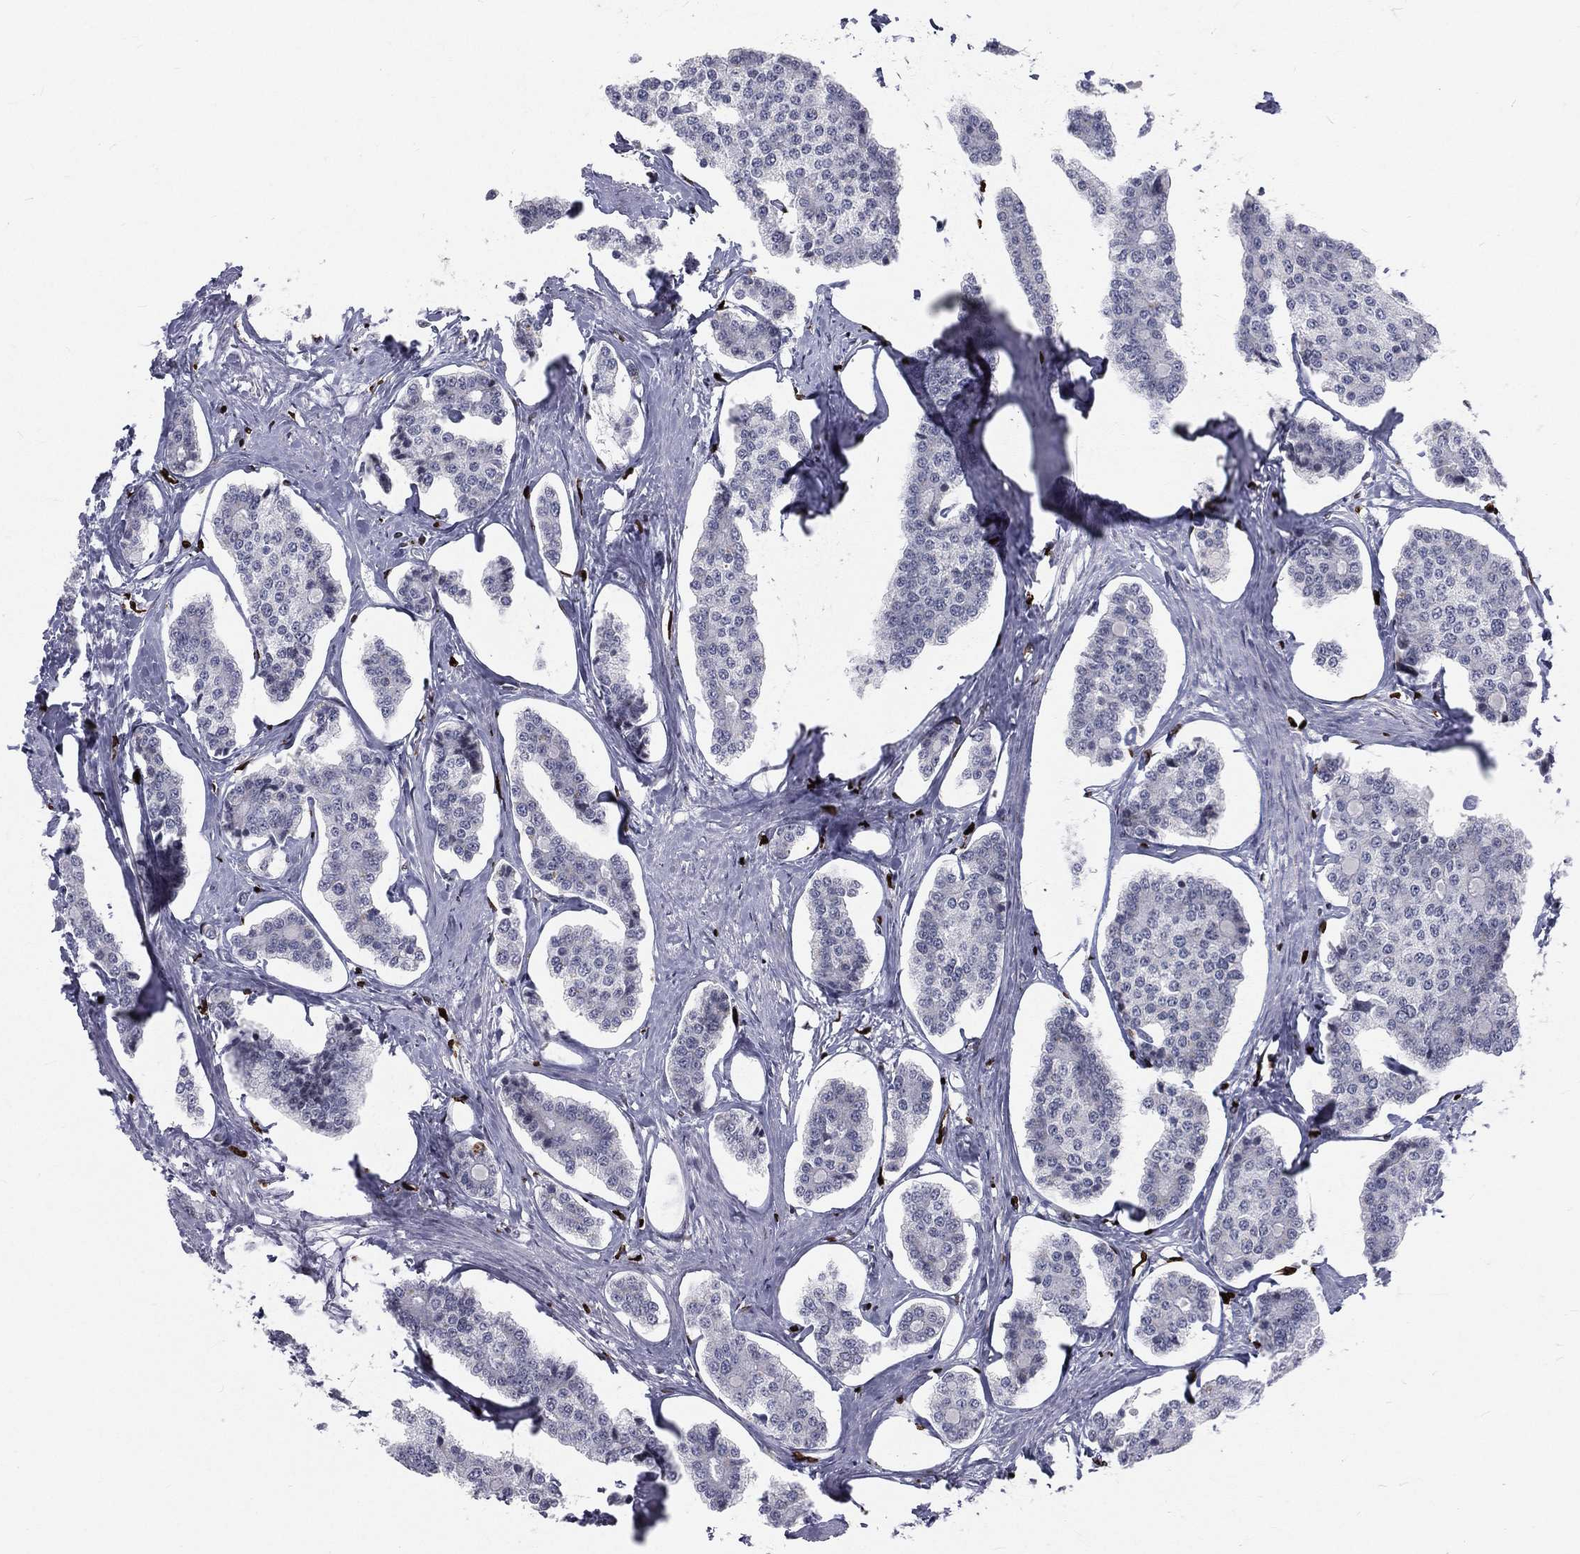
{"staining": {"intensity": "negative", "quantity": "none", "location": "none"}, "tissue": "carcinoid", "cell_type": "Tumor cells", "image_type": "cancer", "snomed": [{"axis": "morphology", "description": "Carcinoid, malignant, NOS"}, {"axis": "topography", "description": "Small intestine"}], "caption": "Histopathology image shows no significant protein staining in tumor cells of carcinoid. (Immunohistochemistry (ihc), brightfield microscopy, high magnification).", "gene": "MNDA", "patient": {"sex": "female", "age": 65}}